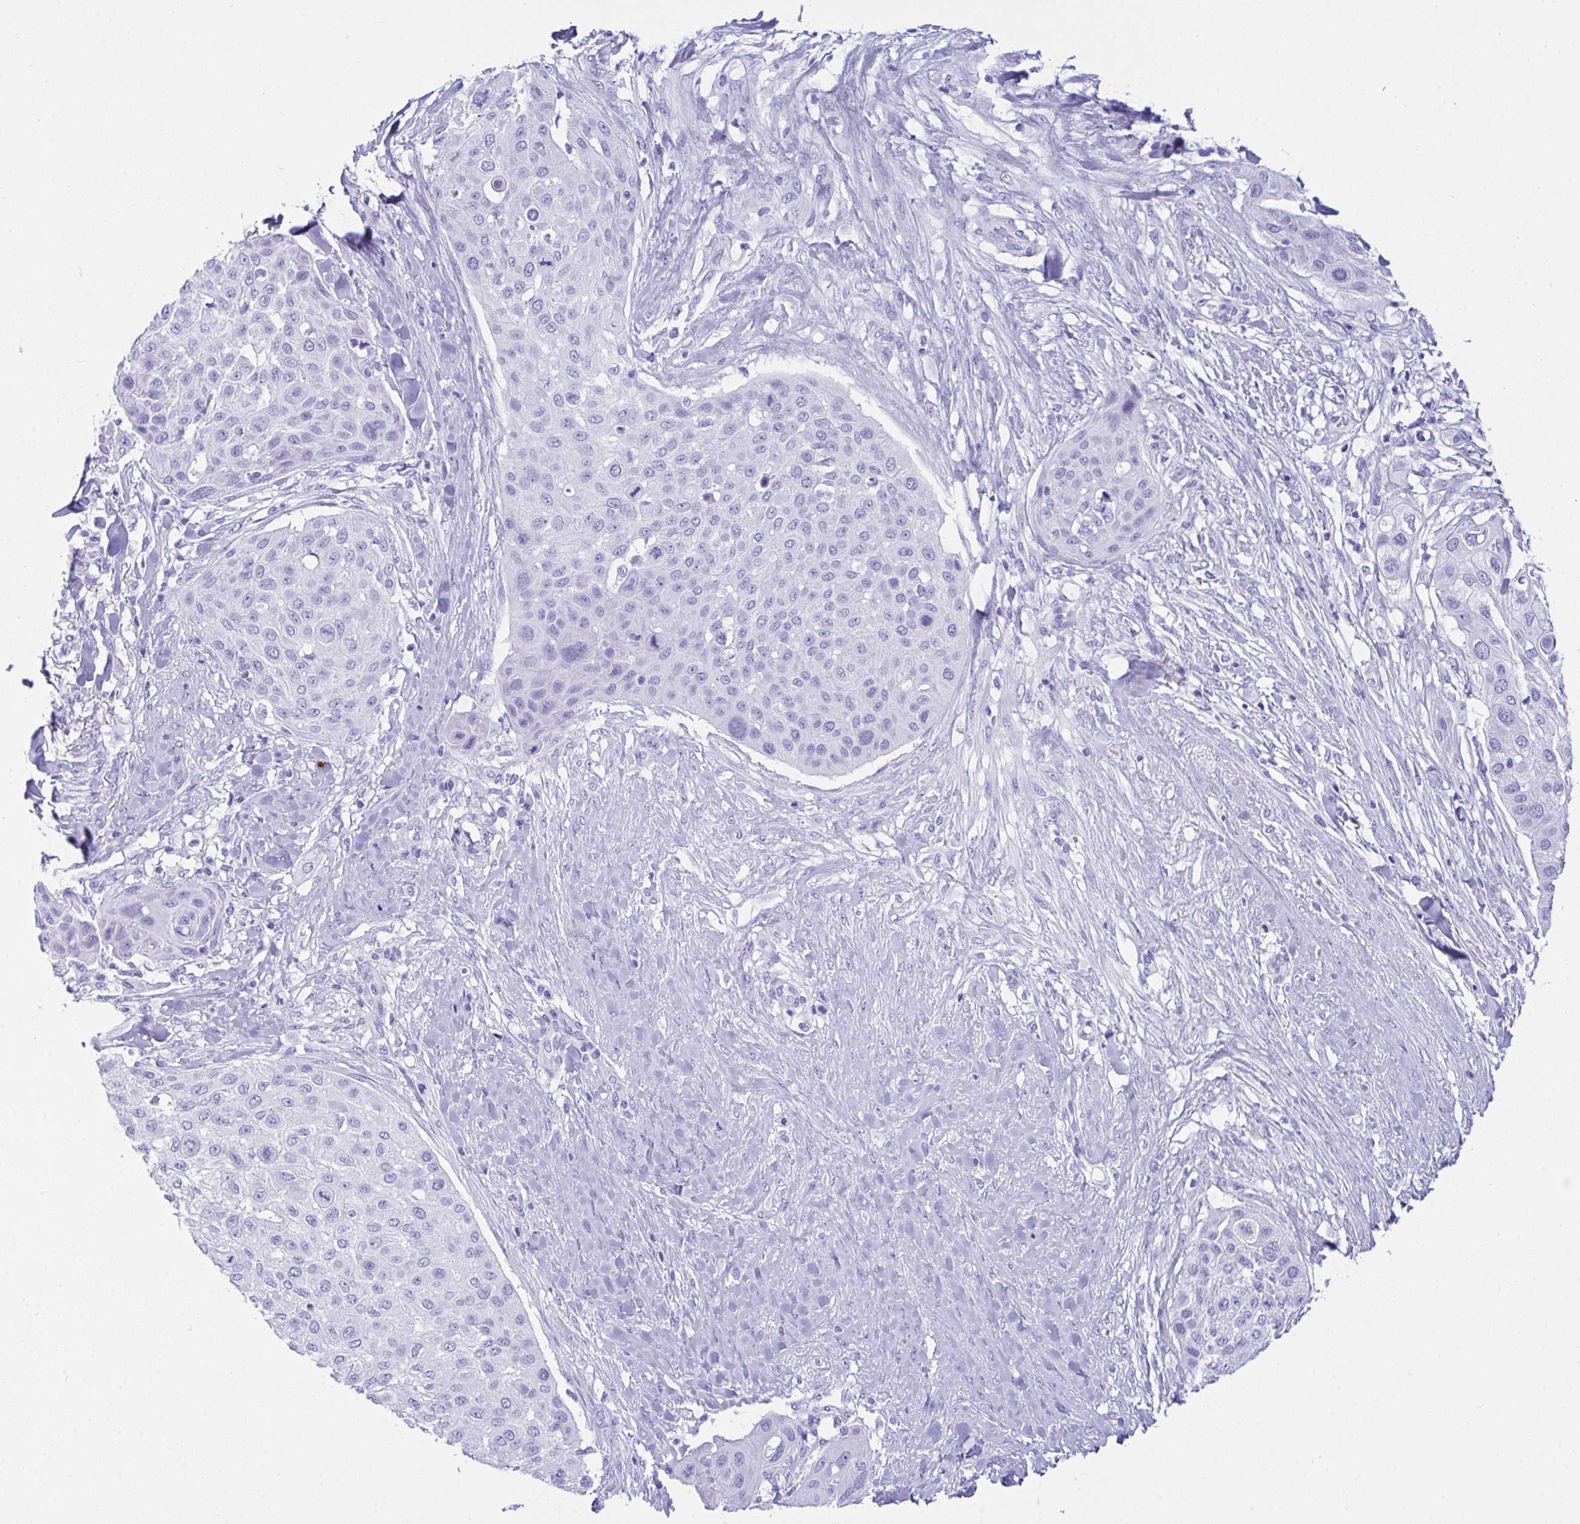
{"staining": {"intensity": "negative", "quantity": "none", "location": "none"}, "tissue": "skin cancer", "cell_type": "Tumor cells", "image_type": "cancer", "snomed": [{"axis": "morphology", "description": "Squamous cell carcinoma, NOS"}, {"axis": "topography", "description": "Skin"}], "caption": "A micrograph of skin cancer (squamous cell carcinoma) stained for a protein demonstrates no brown staining in tumor cells.", "gene": "BEST4", "patient": {"sex": "female", "age": 87}}